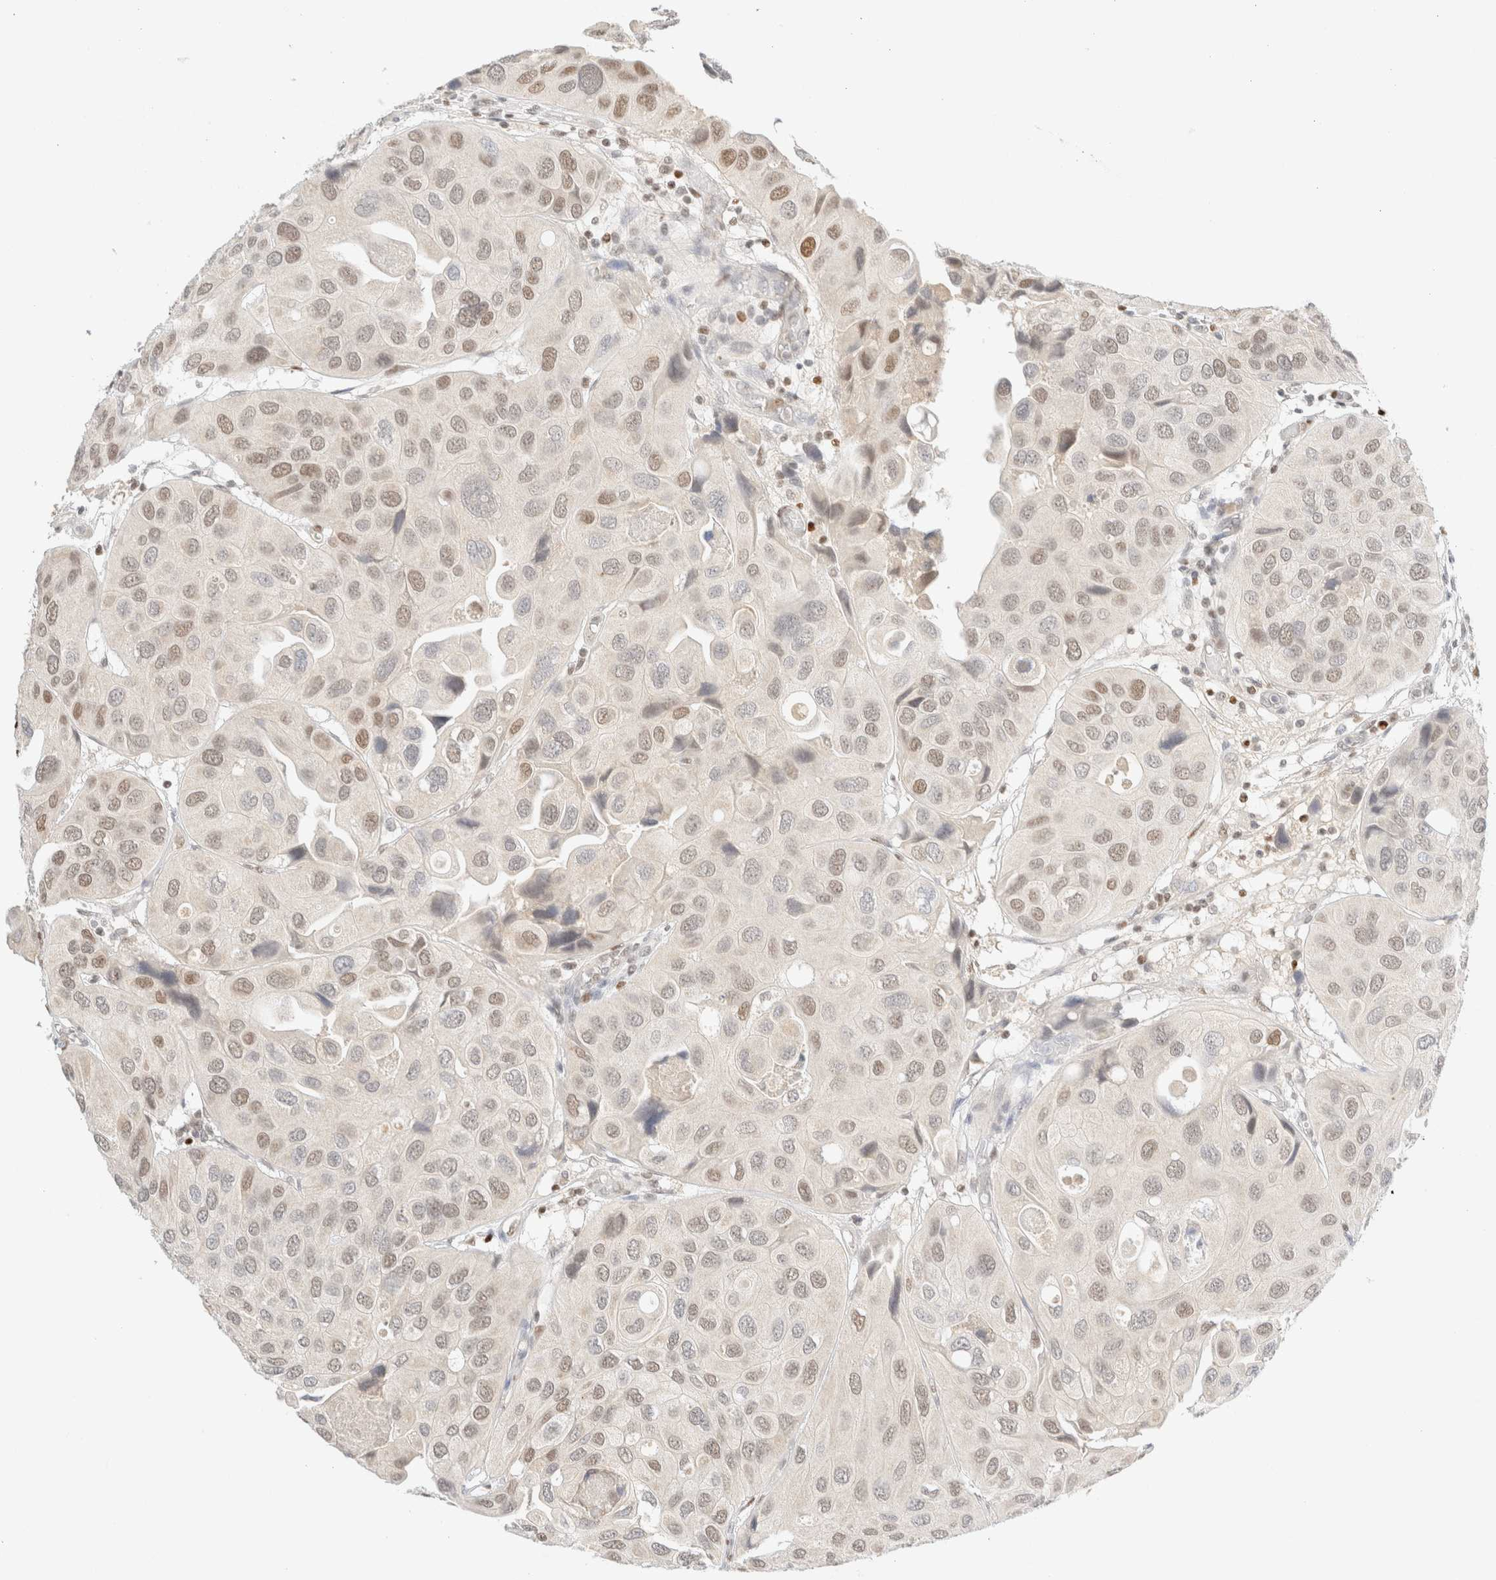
{"staining": {"intensity": "moderate", "quantity": "<25%", "location": "nuclear"}, "tissue": "urothelial cancer", "cell_type": "Tumor cells", "image_type": "cancer", "snomed": [{"axis": "morphology", "description": "Urothelial carcinoma, High grade"}, {"axis": "topography", "description": "Urinary bladder"}], "caption": "Brown immunohistochemical staining in human high-grade urothelial carcinoma reveals moderate nuclear positivity in approximately <25% of tumor cells.", "gene": "DDB2", "patient": {"sex": "female", "age": 64}}